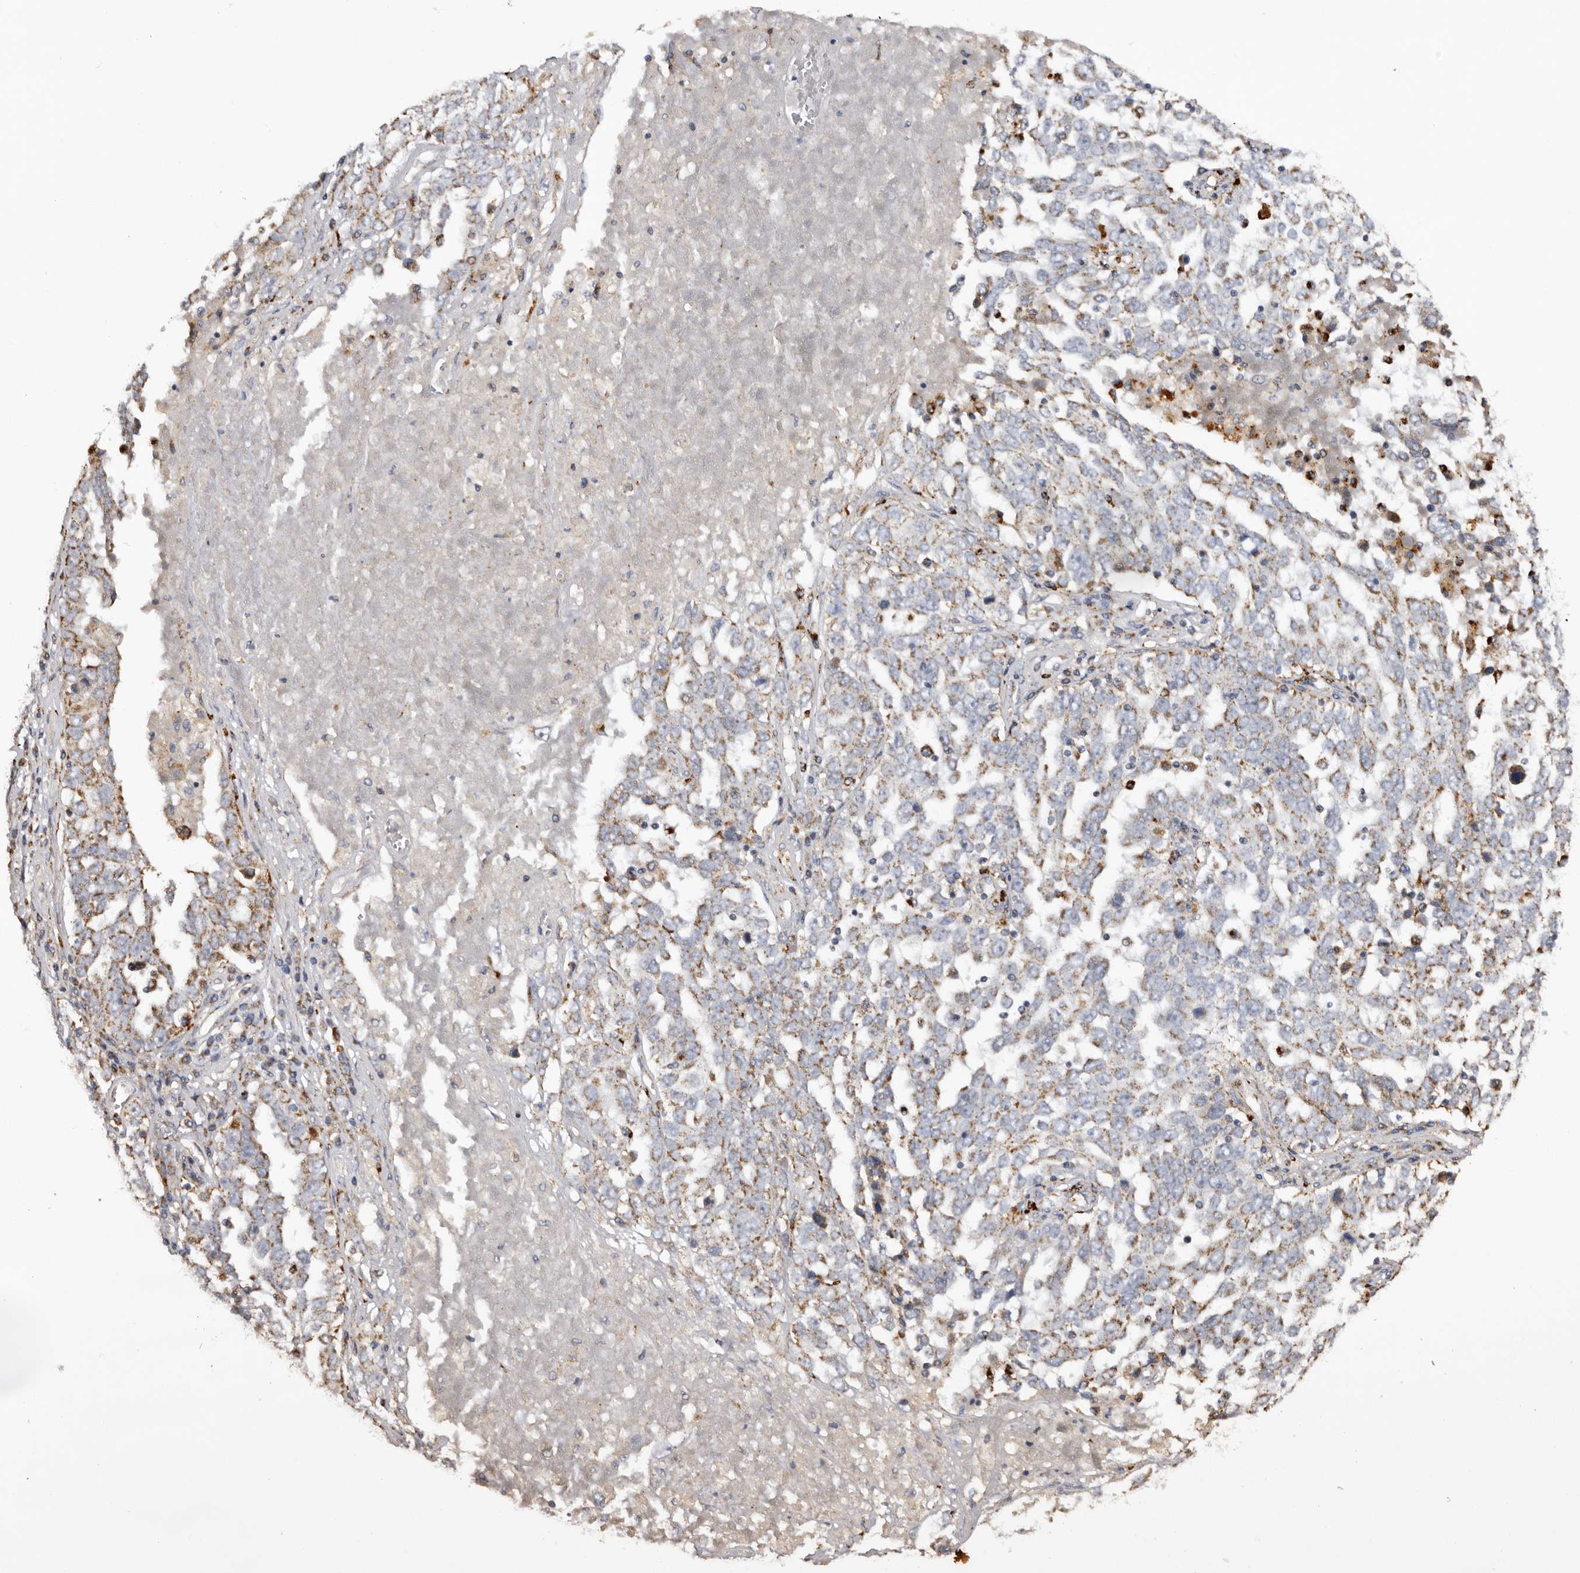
{"staining": {"intensity": "moderate", "quantity": ">75%", "location": "cytoplasmic/membranous"}, "tissue": "ovarian cancer", "cell_type": "Tumor cells", "image_type": "cancer", "snomed": [{"axis": "morphology", "description": "Carcinoma, endometroid"}, {"axis": "topography", "description": "Ovary"}], "caption": "Ovarian endometroid carcinoma tissue exhibits moderate cytoplasmic/membranous staining in about >75% of tumor cells, visualized by immunohistochemistry.", "gene": "MECR", "patient": {"sex": "female", "age": 62}}